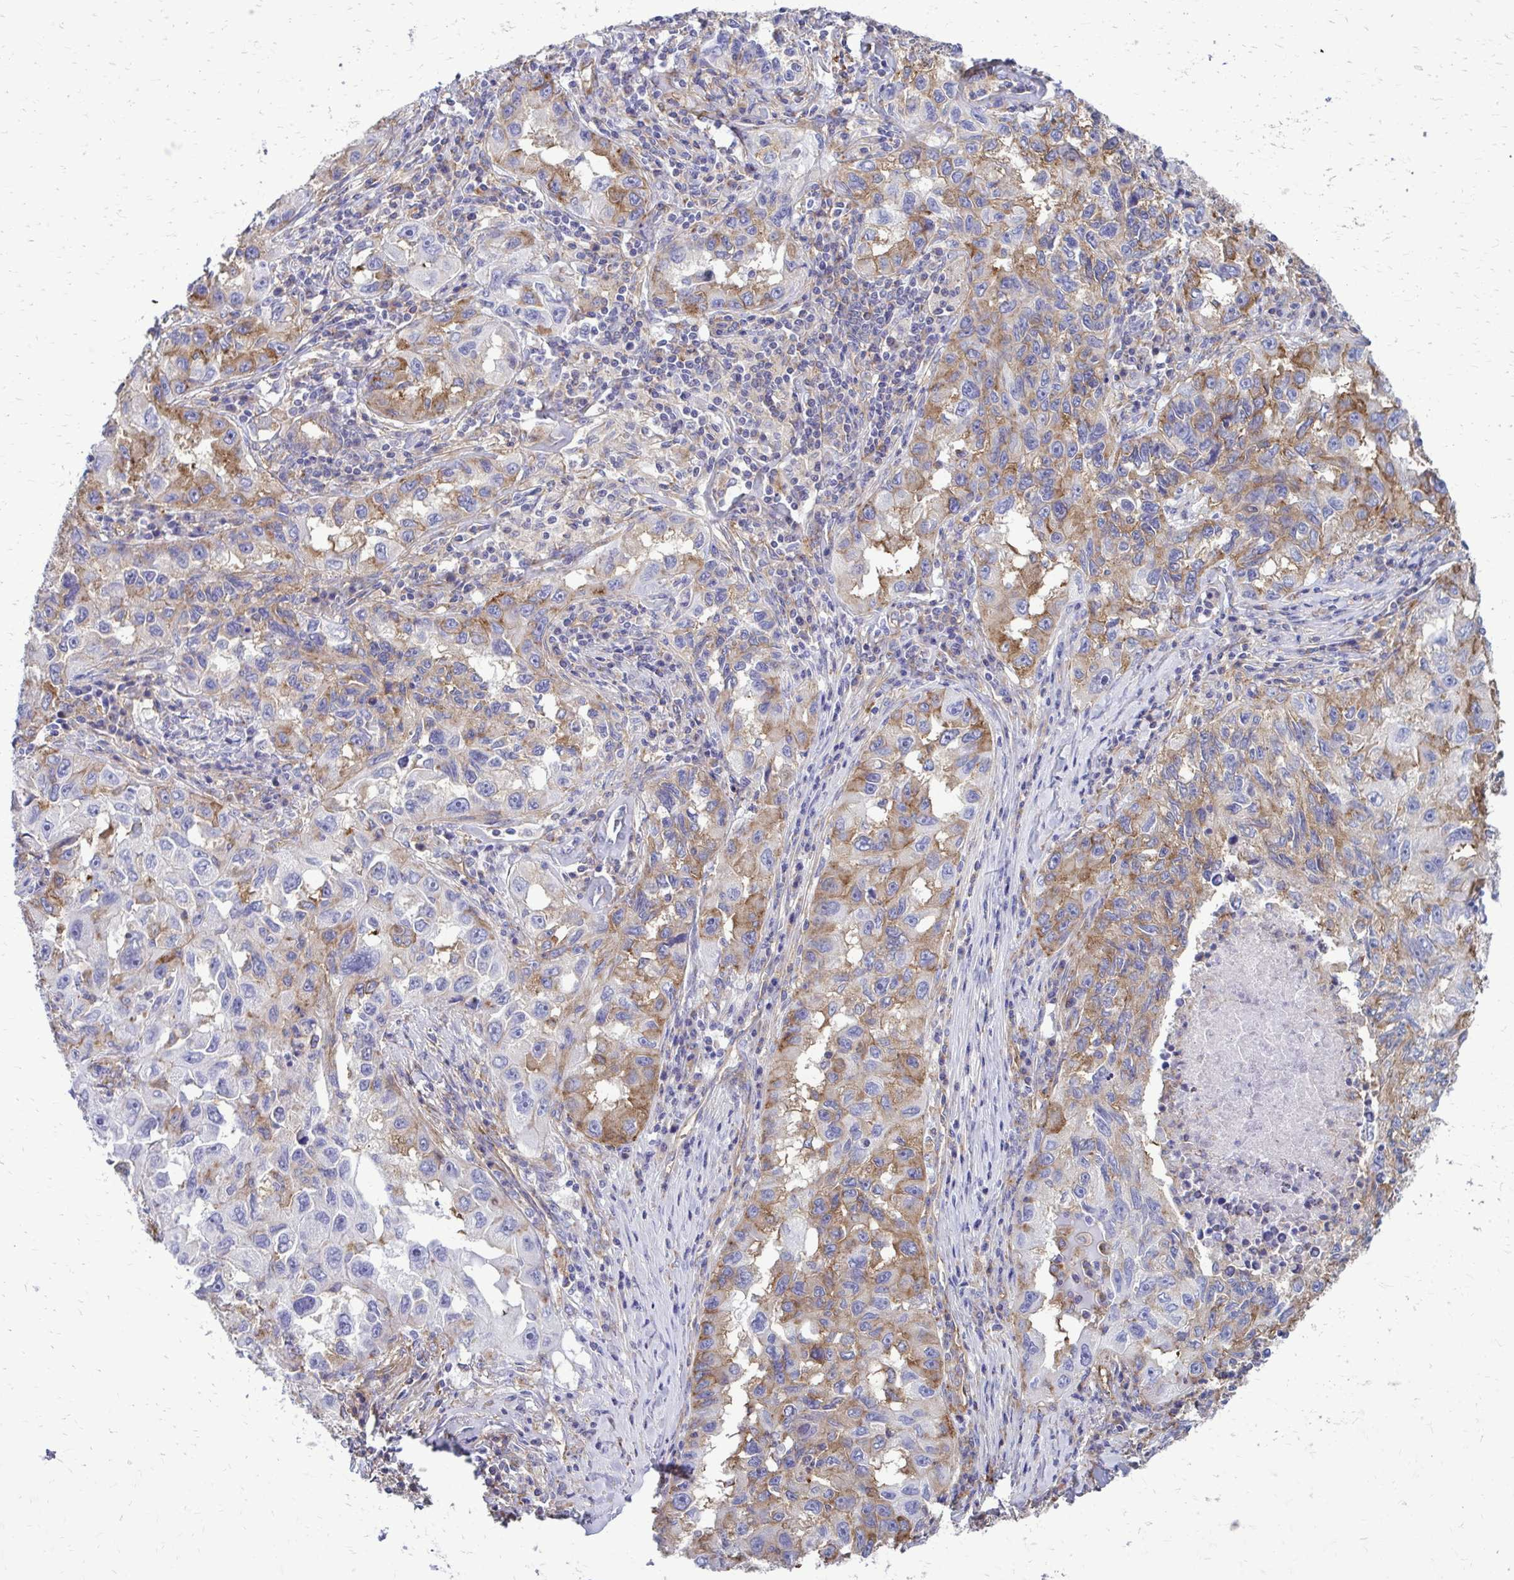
{"staining": {"intensity": "moderate", "quantity": "25%-75%", "location": "cytoplasmic/membranous"}, "tissue": "lung cancer", "cell_type": "Tumor cells", "image_type": "cancer", "snomed": [{"axis": "morphology", "description": "Adenocarcinoma, NOS"}, {"axis": "topography", "description": "Lung"}], "caption": "High-power microscopy captured an immunohistochemistry (IHC) micrograph of lung cancer, revealing moderate cytoplasmic/membranous staining in about 25%-75% of tumor cells.", "gene": "CLTA", "patient": {"sex": "female", "age": 73}}